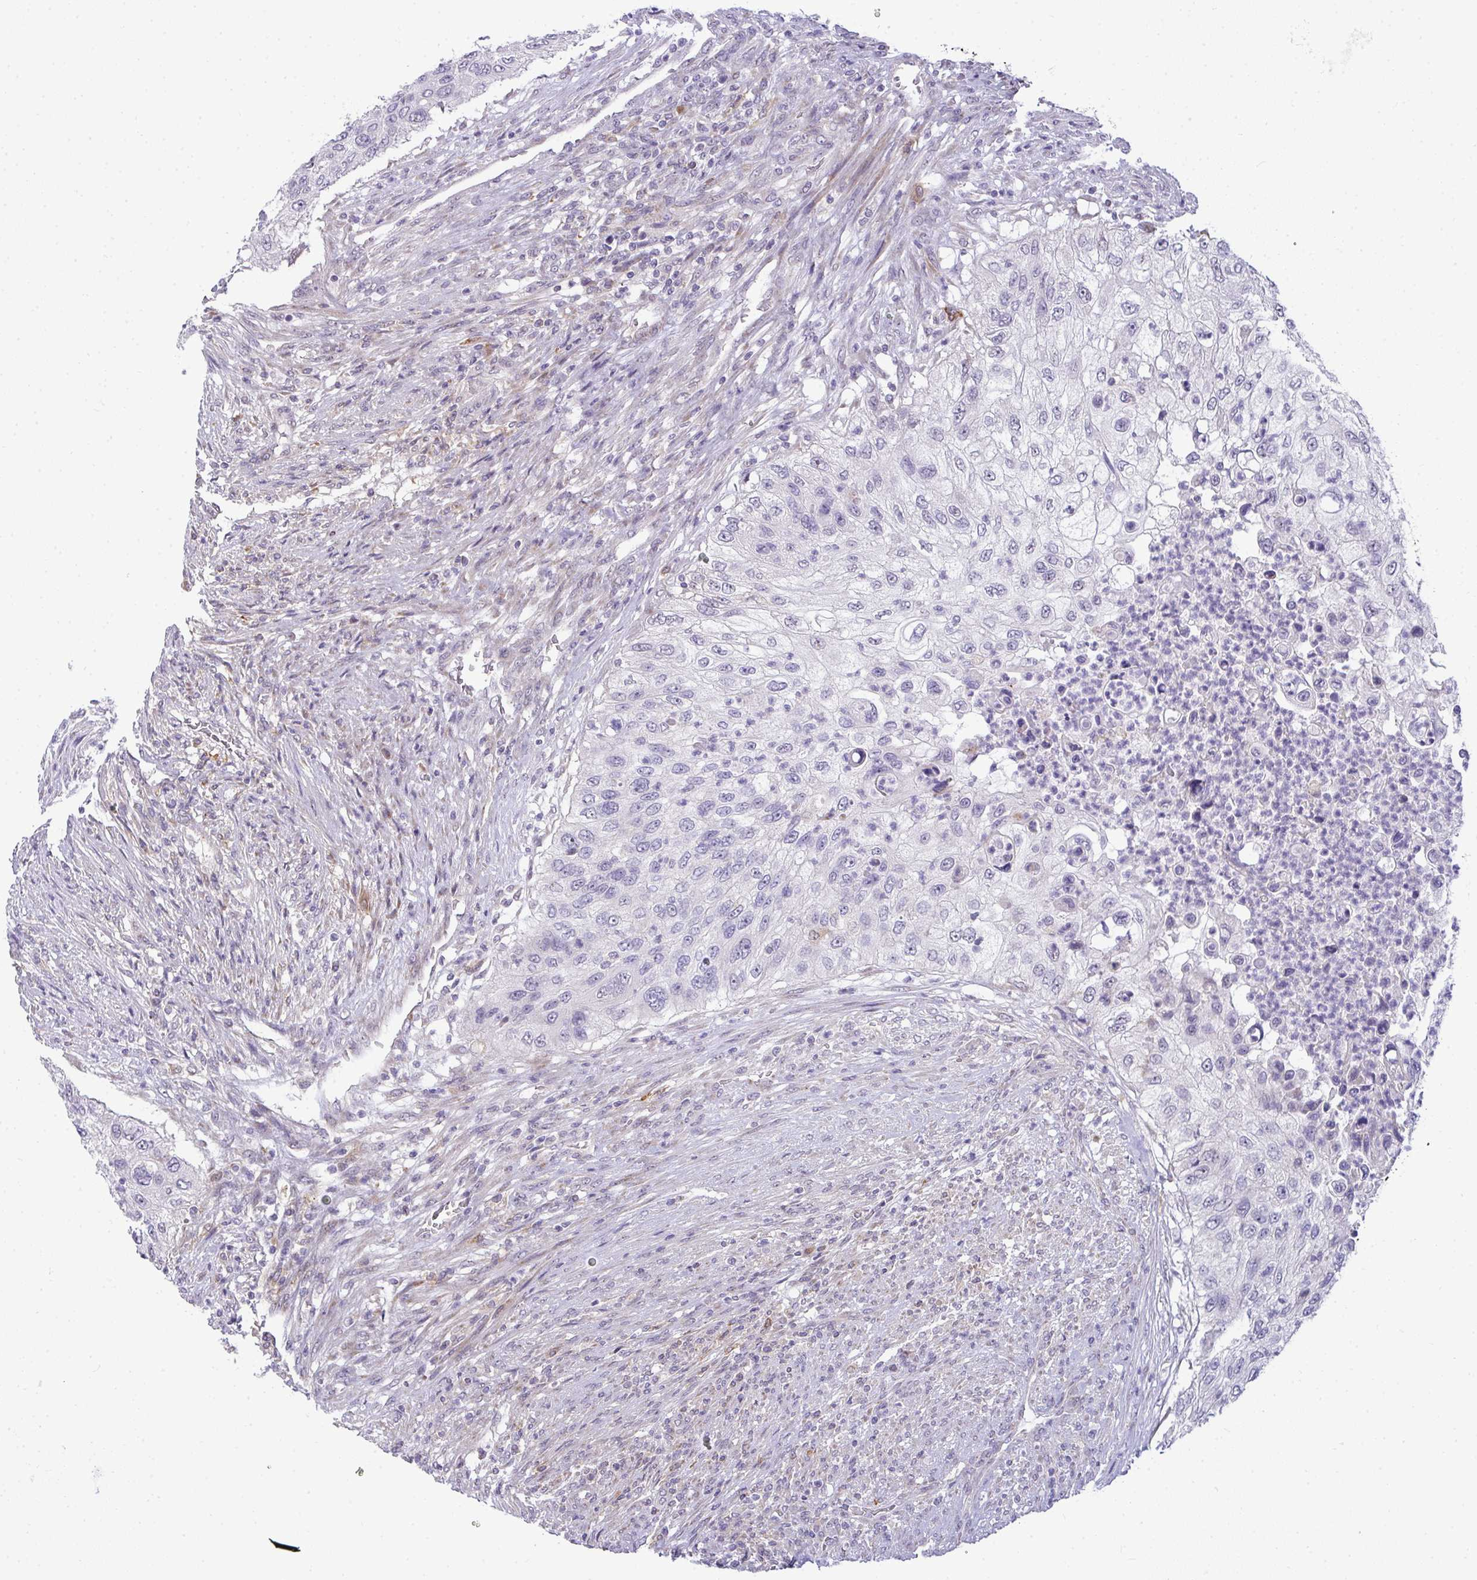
{"staining": {"intensity": "negative", "quantity": "none", "location": "none"}, "tissue": "urothelial cancer", "cell_type": "Tumor cells", "image_type": "cancer", "snomed": [{"axis": "morphology", "description": "Urothelial carcinoma, High grade"}, {"axis": "topography", "description": "Urinary bladder"}], "caption": "This is an immunohistochemistry image of human high-grade urothelial carcinoma. There is no expression in tumor cells.", "gene": "SRRM4", "patient": {"sex": "female", "age": 60}}